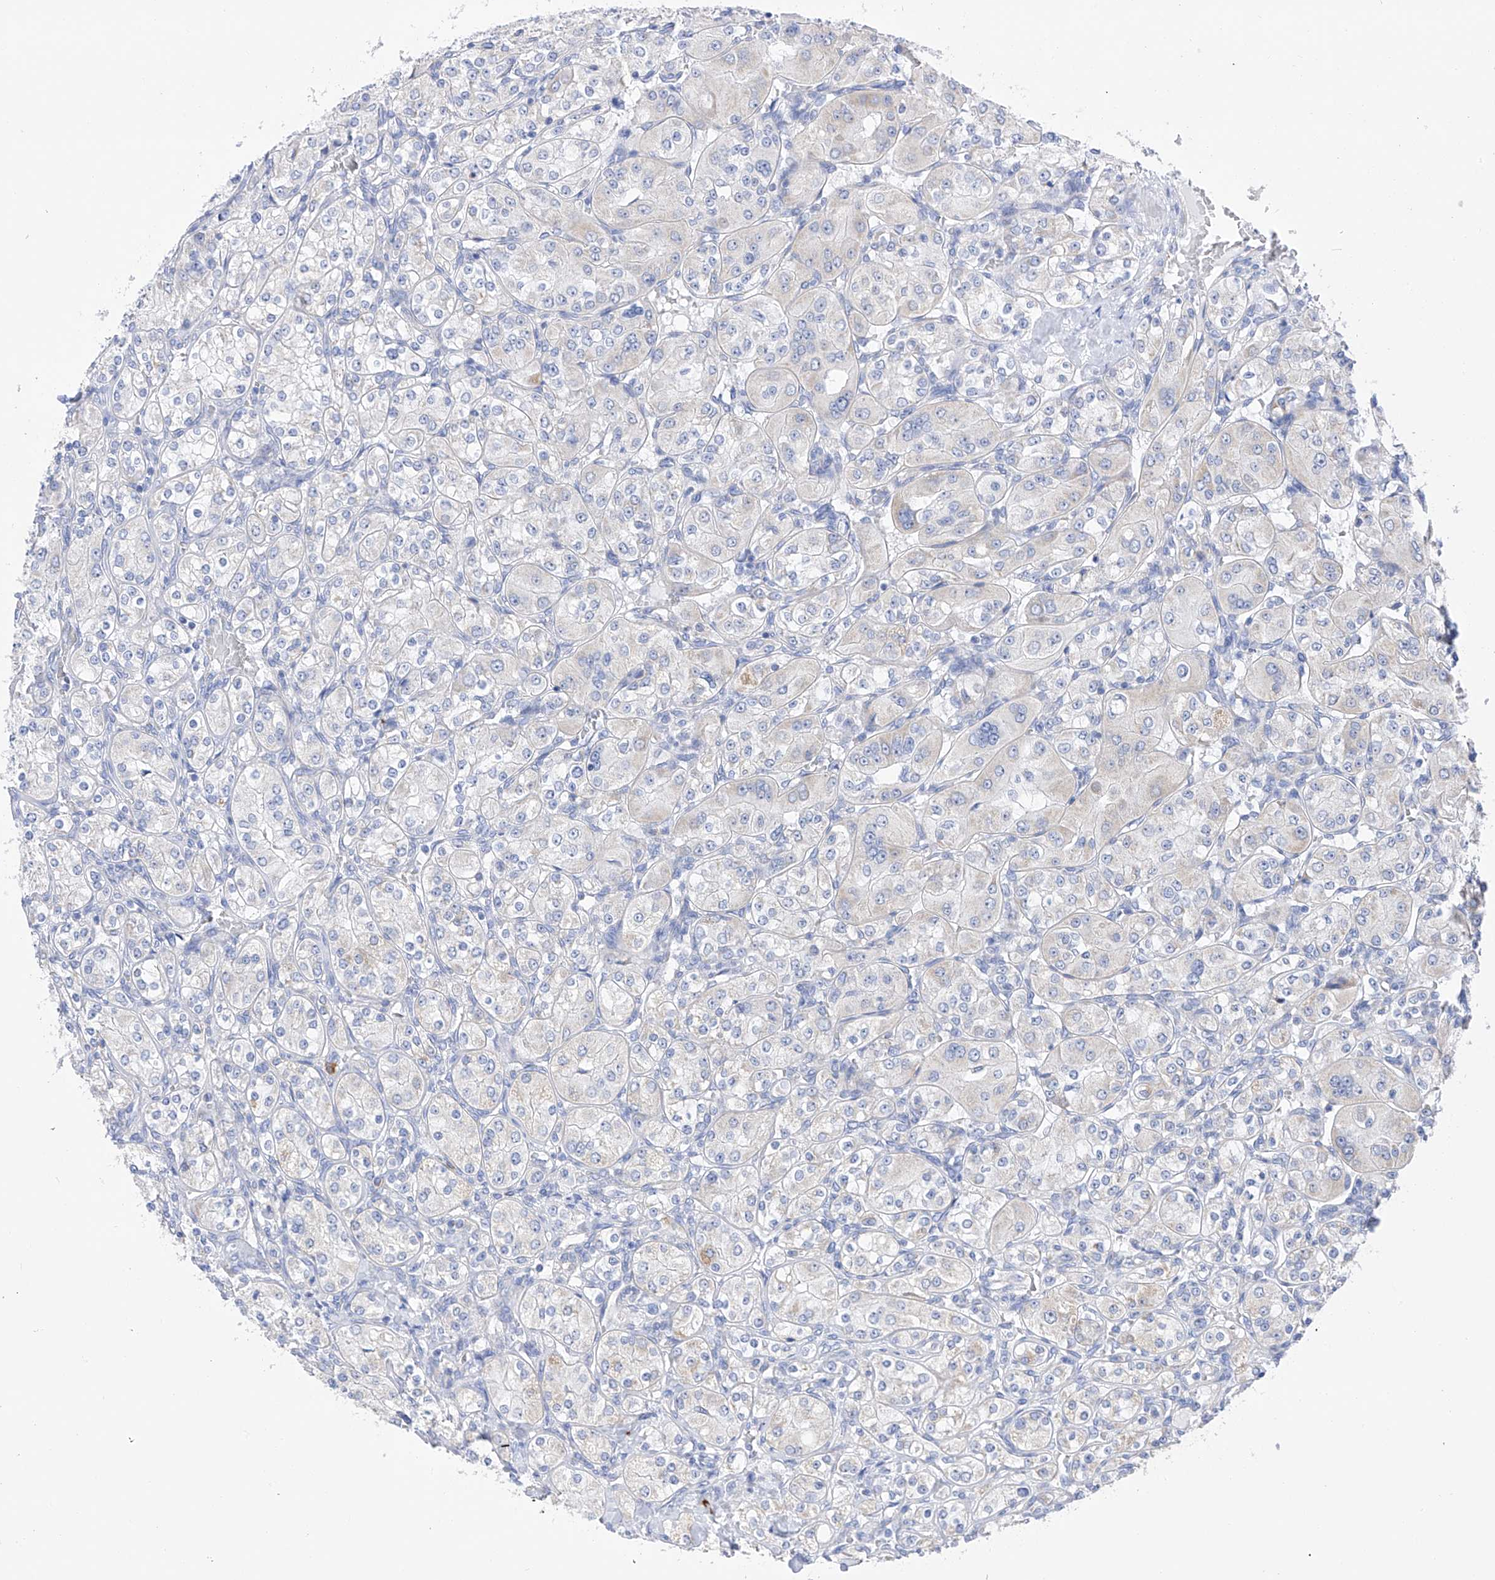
{"staining": {"intensity": "negative", "quantity": "none", "location": "none"}, "tissue": "renal cancer", "cell_type": "Tumor cells", "image_type": "cancer", "snomed": [{"axis": "morphology", "description": "Adenocarcinoma, NOS"}, {"axis": "topography", "description": "Kidney"}], "caption": "Tumor cells show no significant positivity in renal cancer. The staining was performed using DAB to visualize the protein expression in brown, while the nuclei were stained in blue with hematoxylin (Magnification: 20x).", "gene": "FLG", "patient": {"sex": "male", "age": 77}}